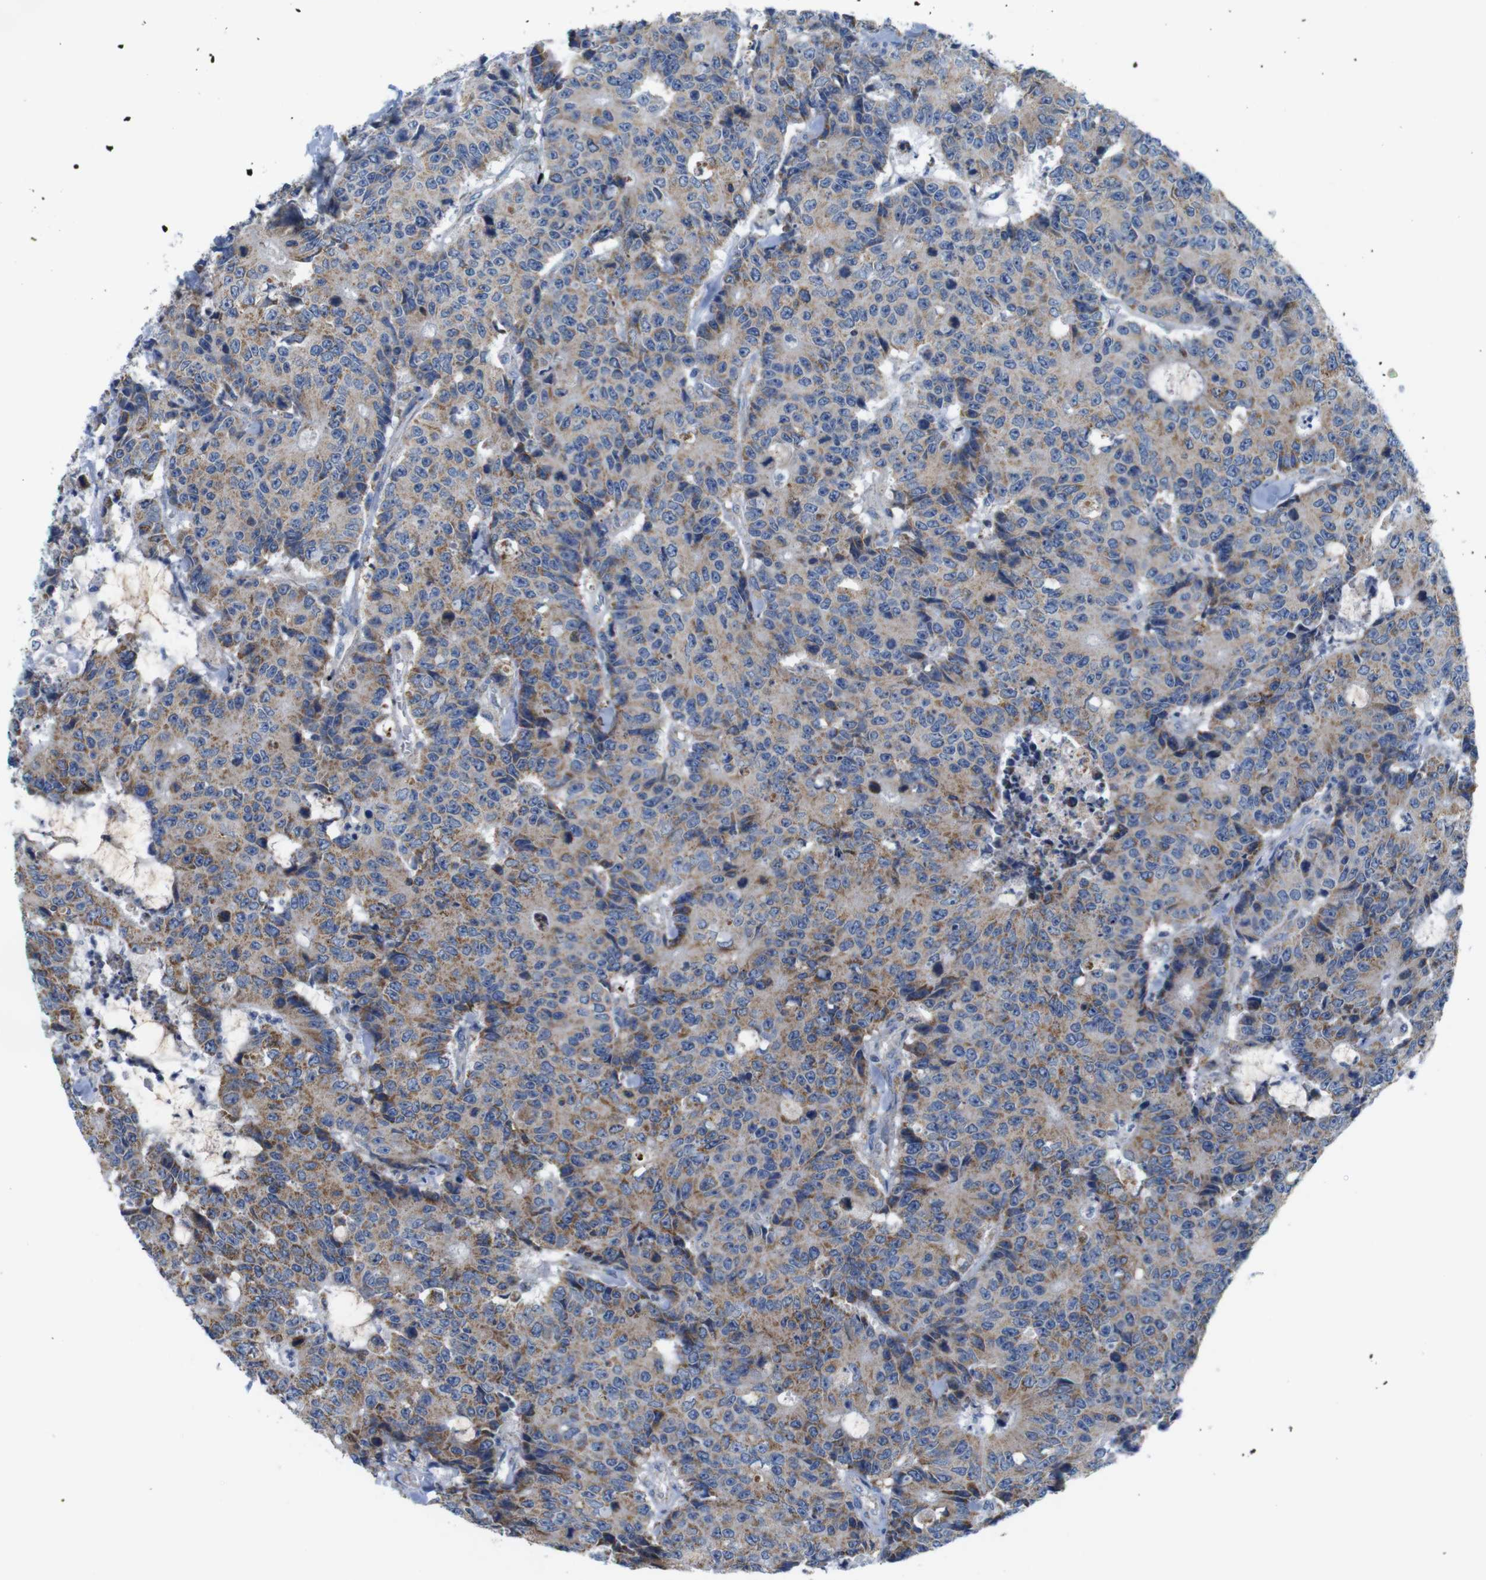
{"staining": {"intensity": "moderate", "quantity": ">75%", "location": "cytoplasmic/membranous"}, "tissue": "colorectal cancer", "cell_type": "Tumor cells", "image_type": "cancer", "snomed": [{"axis": "morphology", "description": "Adenocarcinoma, NOS"}, {"axis": "topography", "description": "Colon"}], "caption": "High-magnification brightfield microscopy of colorectal cancer (adenocarcinoma) stained with DAB (3,3'-diaminobenzidine) (brown) and counterstained with hematoxylin (blue). tumor cells exhibit moderate cytoplasmic/membranous expression is present in approximately>75% of cells. (IHC, brightfield microscopy, high magnification).", "gene": "F2RL1", "patient": {"sex": "female", "age": 86}}